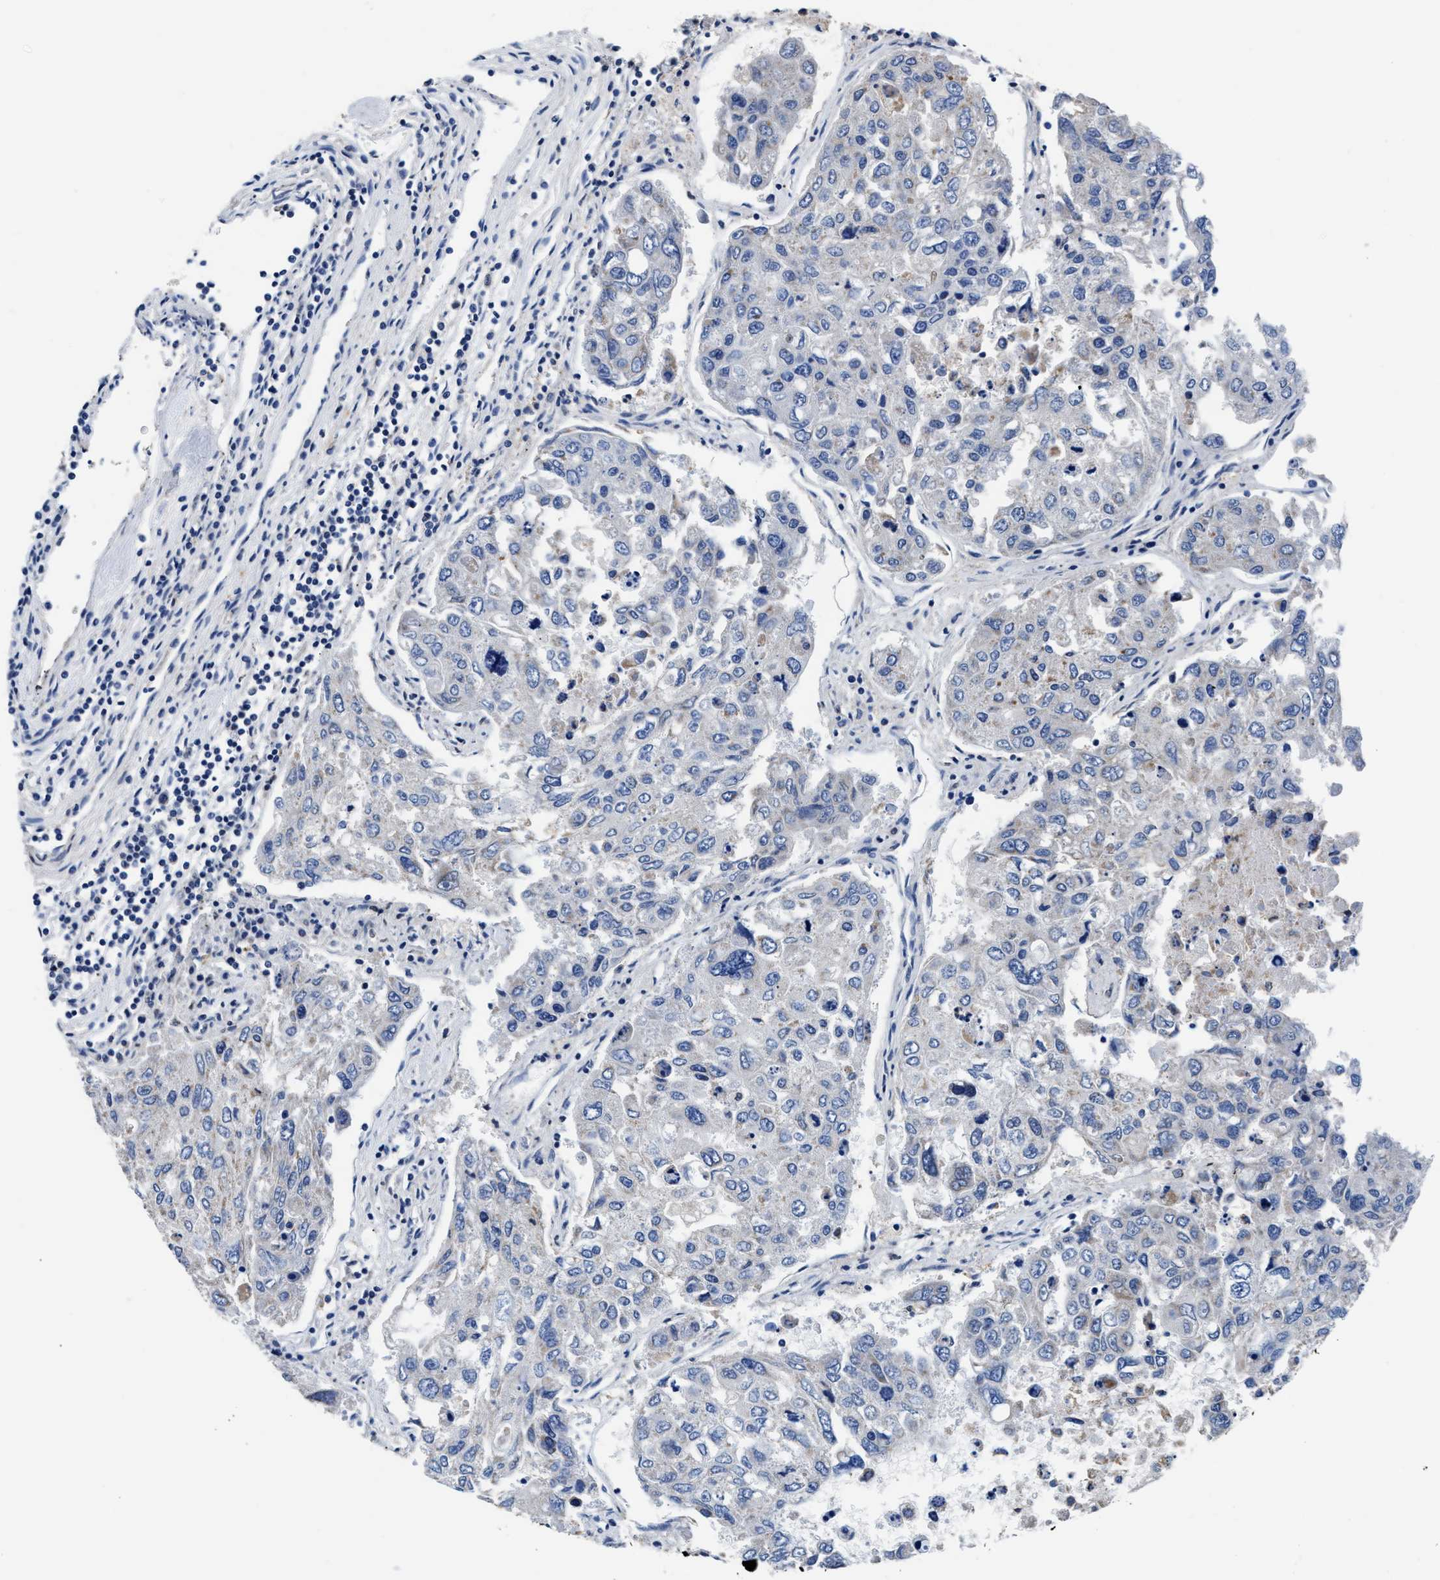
{"staining": {"intensity": "negative", "quantity": "none", "location": "none"}, "tissue": "urothelial cancer", "cell_type": "Tumor cells", "image_type": "cancer", "snomed": [{"axis": "morphology", "description": "Urothelial carcinoma, High grade"}, {"axis": "topography", "description": "Lymph node"}, {"axis": "topography", "description": "Urinary bladder"}], "caption": "Protein analysis of urothelial cancer displays no significant positivity in tumor cells. (Stains: DAB immunohistochemistry (IHC) with hematoxylin counter stain, Microscopy: brightfield microscopy at high magnification).", "gene": "MYH3", "patient": {"sex": "male", "age": 51}}